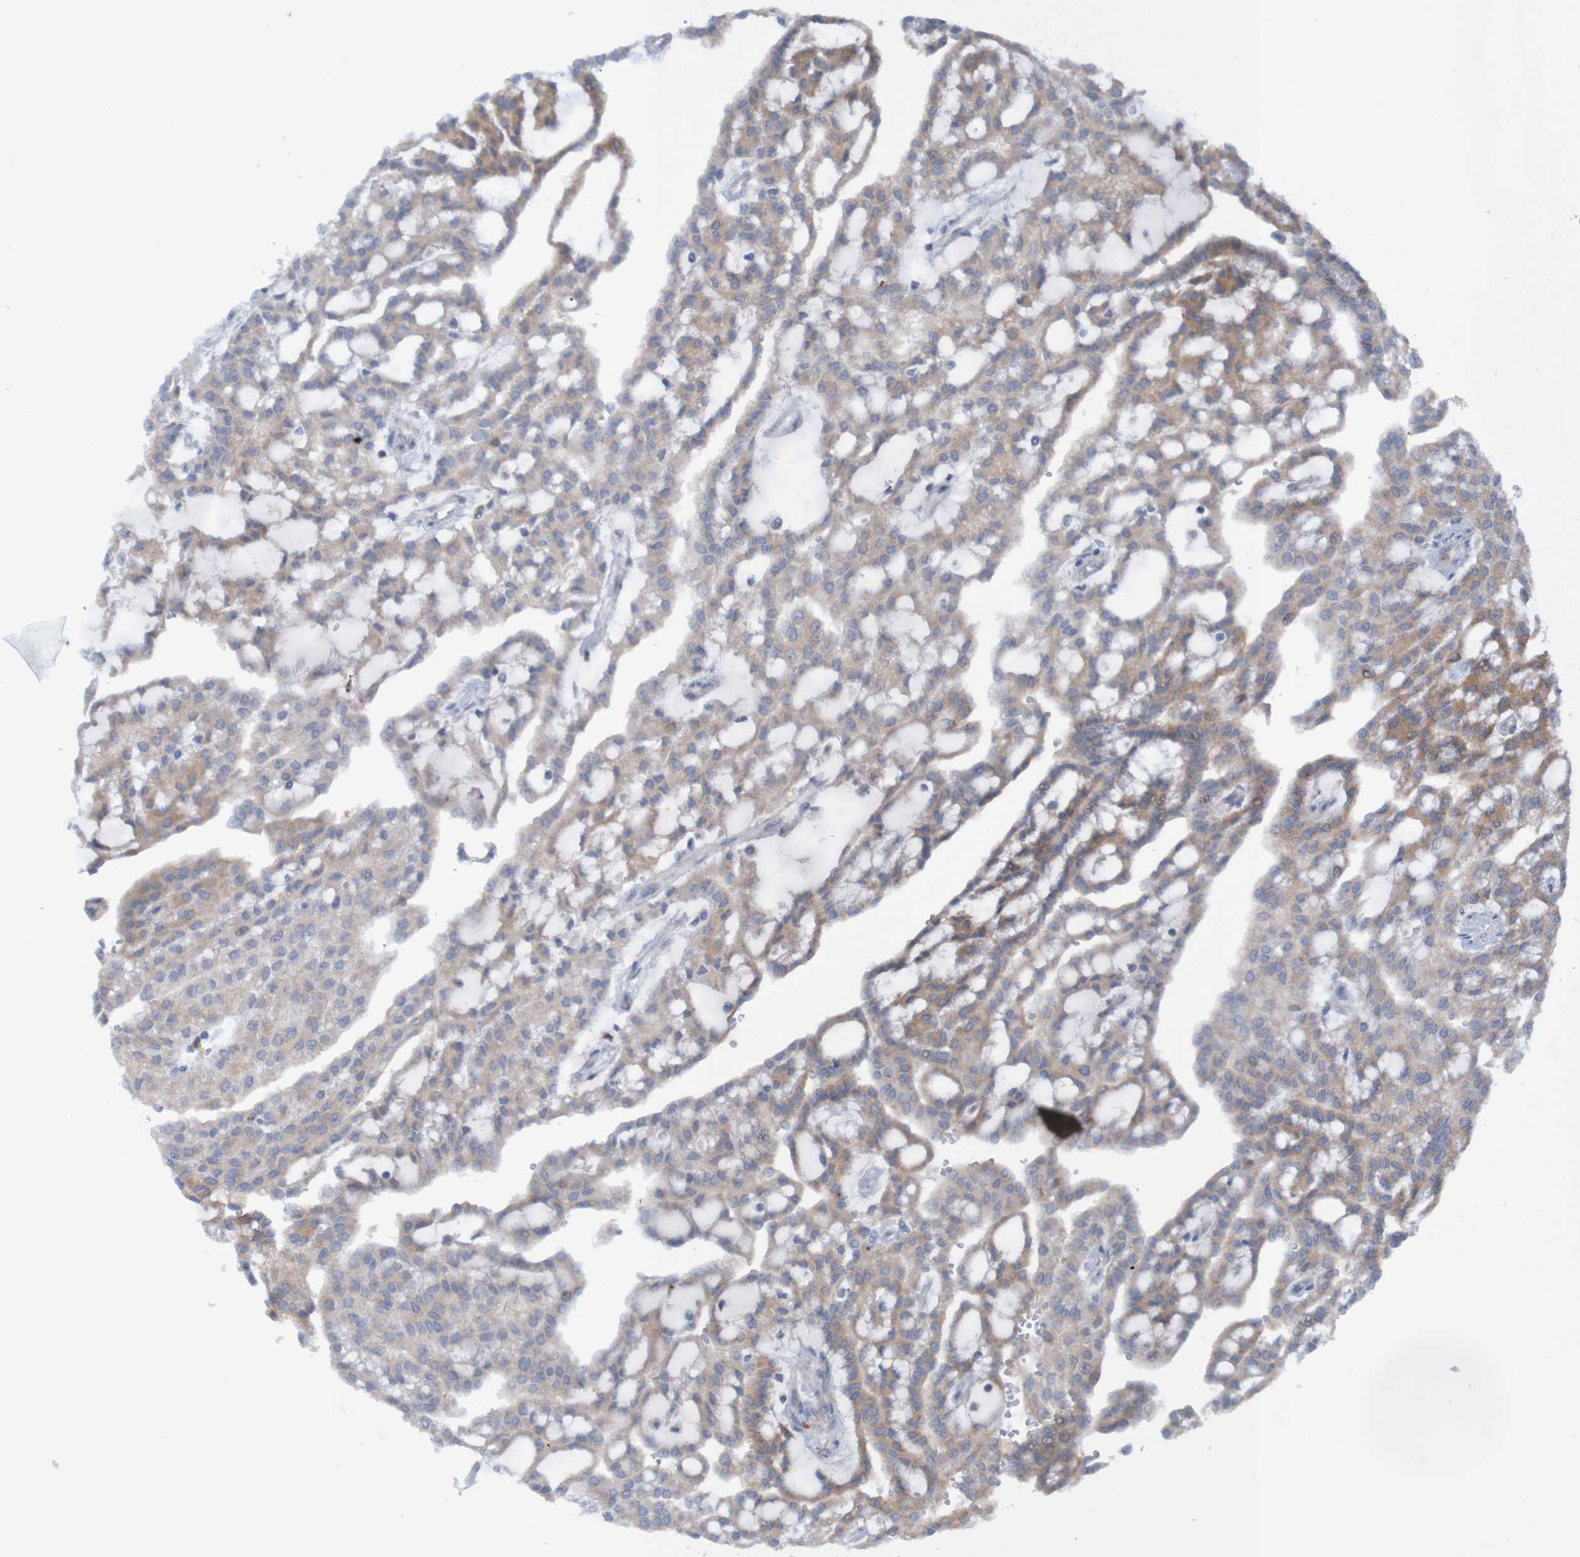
{"staining": {"intensity": "moderate", "quantity": ">75%", "location": "cytoplasmic/membranous"}, "tissue": "renal cancer", "cell_type": "Tumor cells", "image_type": "cancer", "snomed": [{"axis": "morphology", "description": "Adenocarcinoma, NOS"}, {"axis": "topography", "description": "Kidney"}], "caption": "Brown immunohistochemical staining in human renal cancer demonstrates moderate cytoplasmic/membranous staining in about >75% of tumor cells.", "gene": "ANGPT4", "patient": {"sex": "male", "age": 63}}